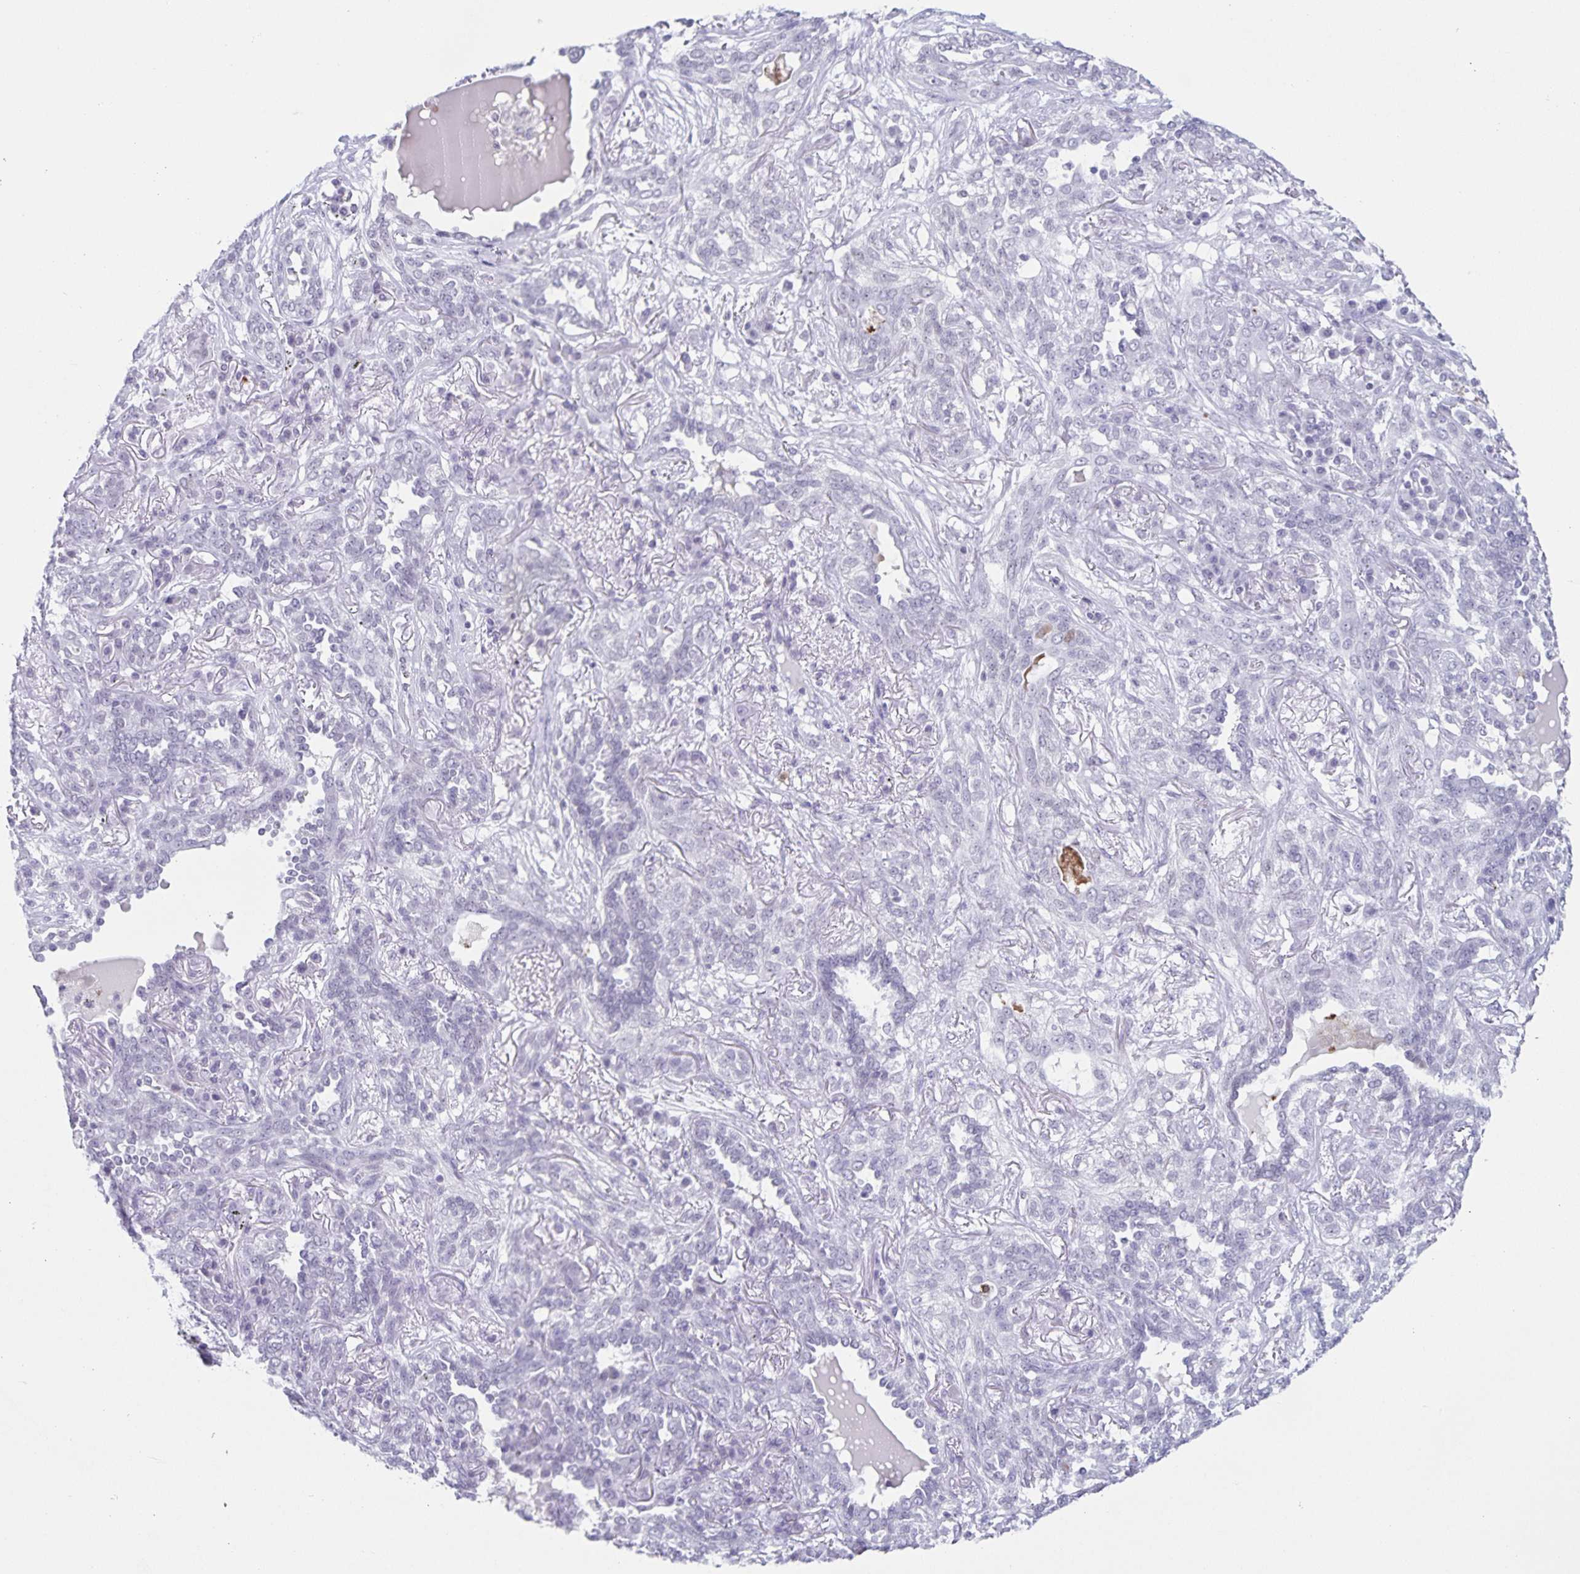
{"staining": {"intensity": "negative", "quantity": "none", "location": "none"}, "tissue": "lung cancer", "cell_type": "Tumor cells", "image_type": "cancer", "snomed": [{"axis": "morphology", "description": "Squamous cell carcinoma, NOS"}, {"axis": "topography", "description": "Lung"}], "caption": "The micrograph demonstrates no significant positivity in tumor cells of lung cancer (squamous cell carcinoma). (DAB (3,3'-diaminobenzidine) immunohistochemistry (IHC), high magnification).", "gene": "LCE6A", "patient": {"sex": "female", "age": 70}}